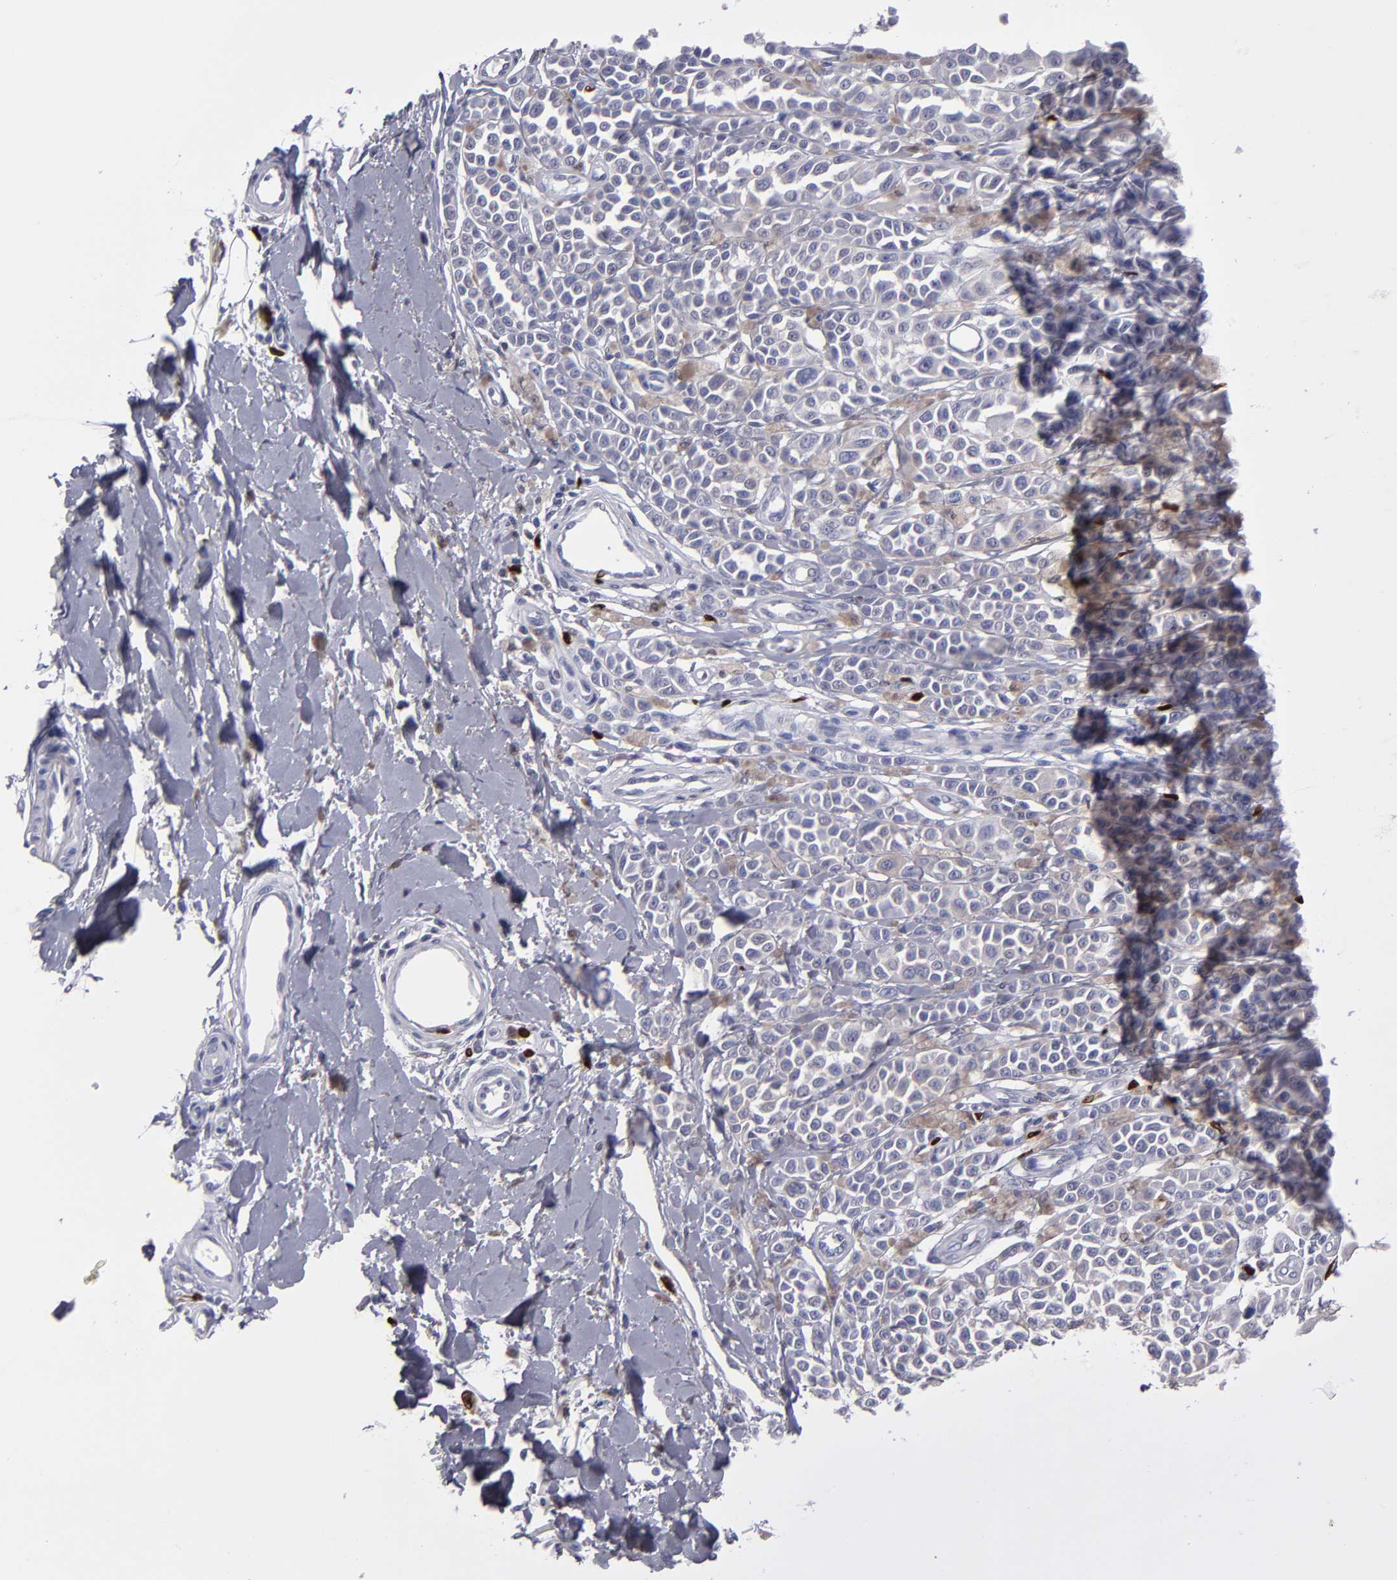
{"staining": {"intensity": "weak", "quantity": "25%-75%", "location": "cytoplasmic/membranous"}, "tissue": "melanoma", "cell_type": "Tumor cells", "image_type": "cancer", "snomed": [{"axis": "morphology", "description": "Malignant melanoma, NOS"}, {"axis": "topography", "description": "Skin"}], "caption": "Malignant melanoma was stained to show a protein in brown. There is low levels of weak cytoplasmic/membranous expression in approximately 25%-75% of tumor cells.", "gene": "IRF8", "patient": {"sex": "female", "age": 38}}